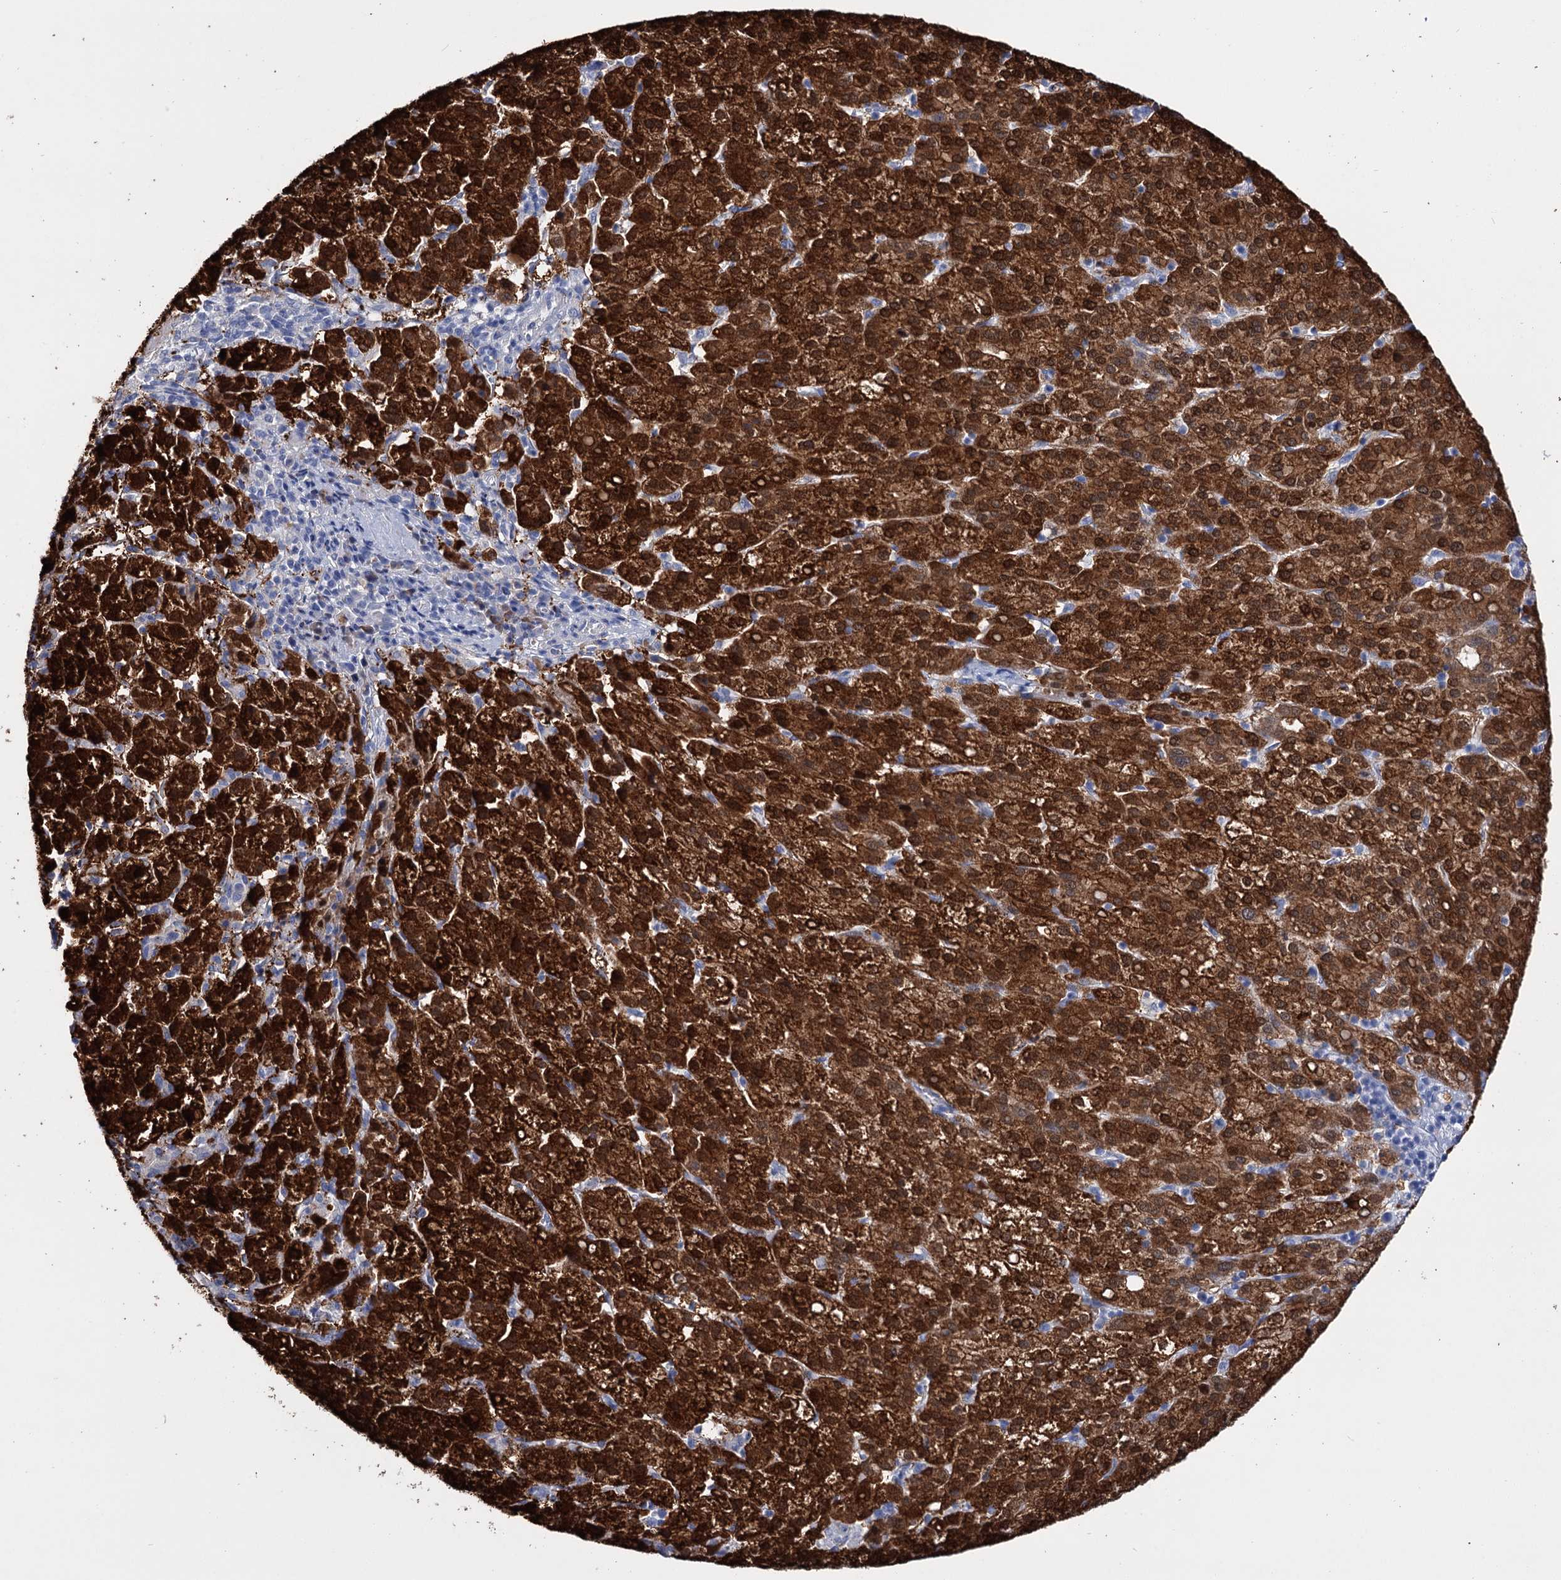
{"staining": {"intensity": "strong", "quantity": ">75%", "location": "cytoplasmic/membranous"}, "tissue": "liver cancer", "cell_type": "Tumor cells", "image_type": "cancer", "snomed": [{"axis": "morphology", "description": "Carcinoma, Hepatocellular, NOS"}, {"axis": "topography", "description": "Liver"}], "caption": "Protein expression analysis of liver hepatocellular carcinoma demonstrates strong cytoplasmic/membranous positivity in about >75% of tumor cells.", "gene": "LYZL4", "patient": {"sex": "female", "age": 58}}